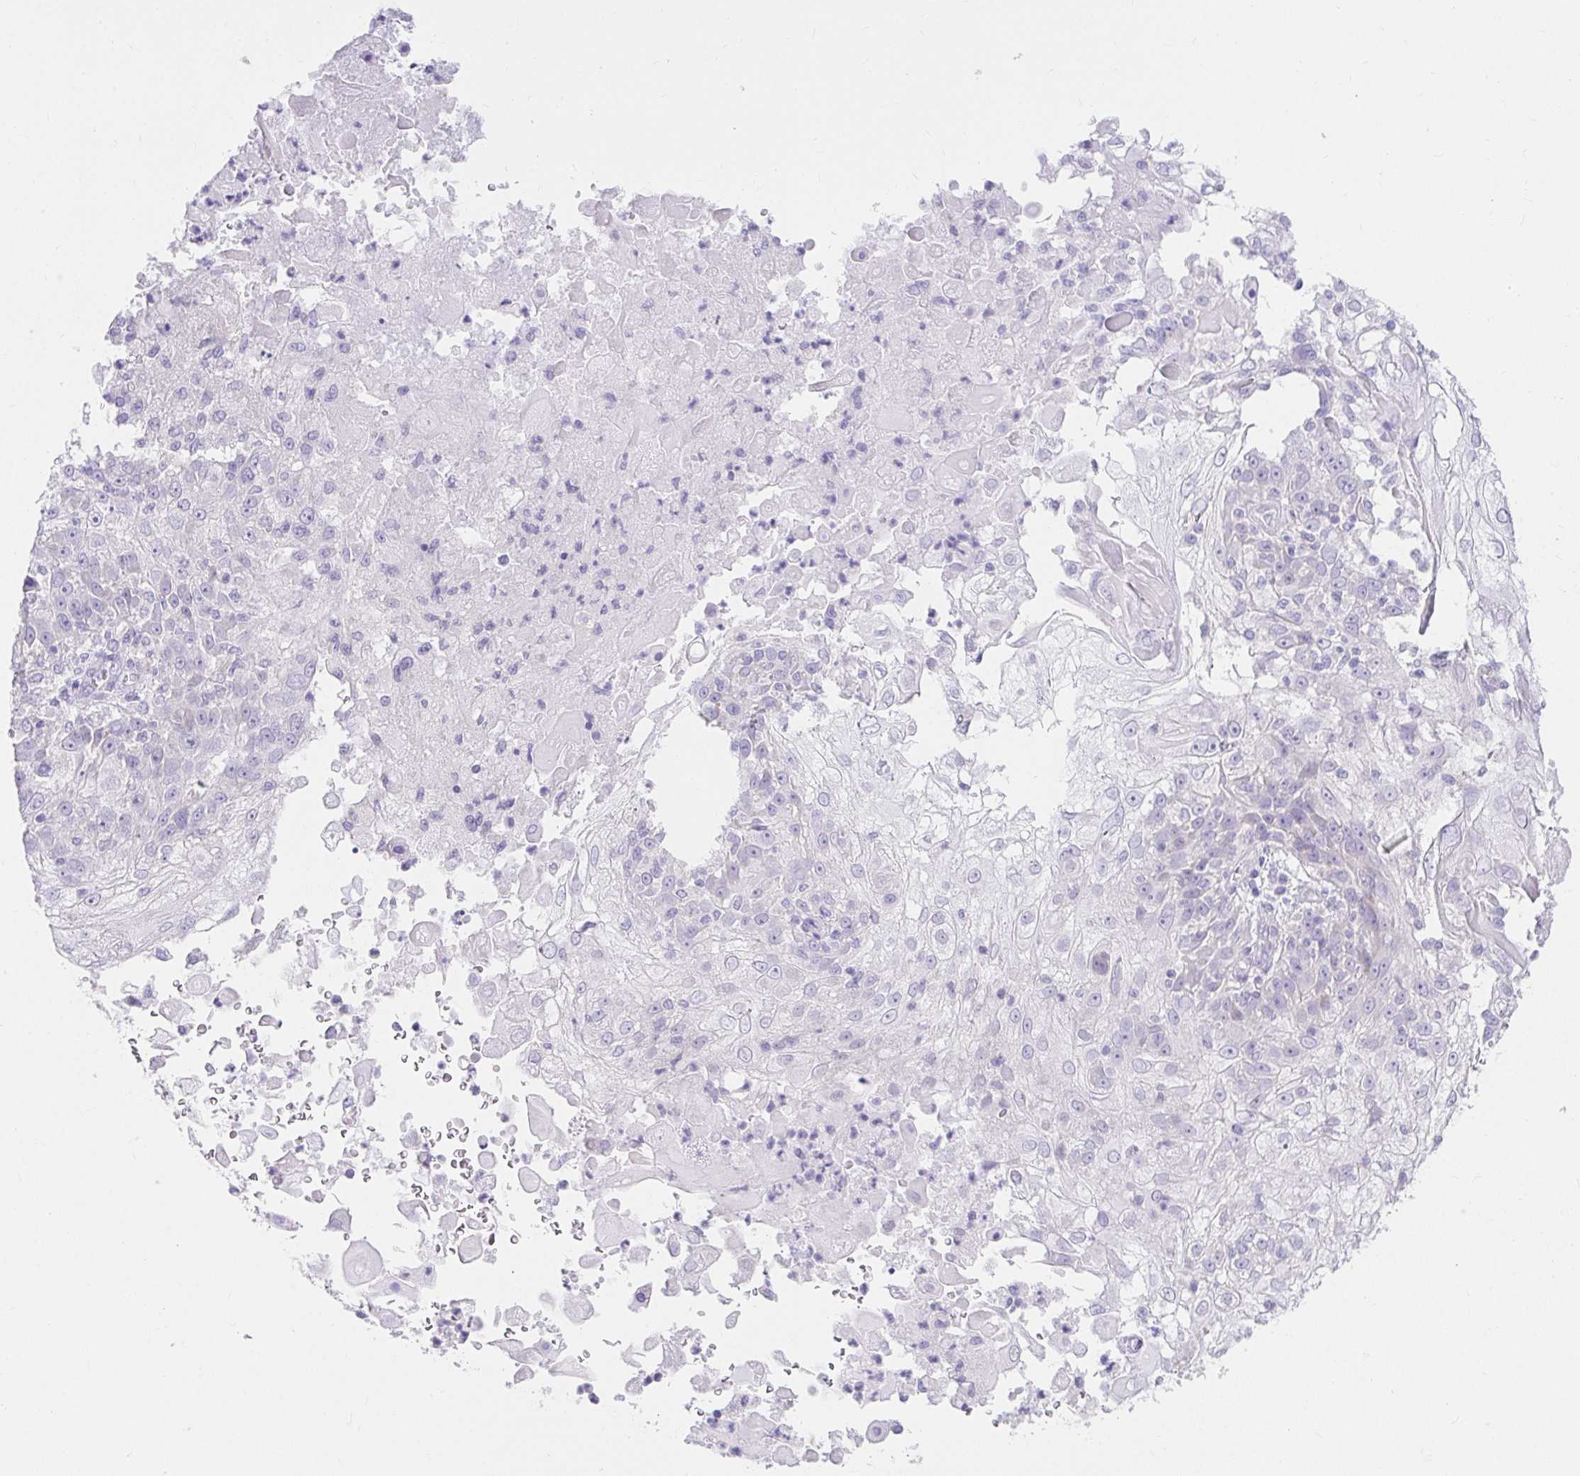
{"staining": {"intensity": "negative", "quantity": "none", "location": "none"}, "tissue": "skin cancer", "cell_type": "Tumor cells", "image_type": "cancer", "snomed": [{"axis": "morphology", "description": "Normal tissue, NOS"}, {"axis": "morphology", "description": "Squamous cell carcinoma, NOS"}, {"axis": "topography", "description": "Skin"}], "caption": "Tumor cells show no significant protein positivity in skin cancer (squamous cell carcinoma).", "gene": "VGLL1", "patient": {"sex": "female", "age": 83}}